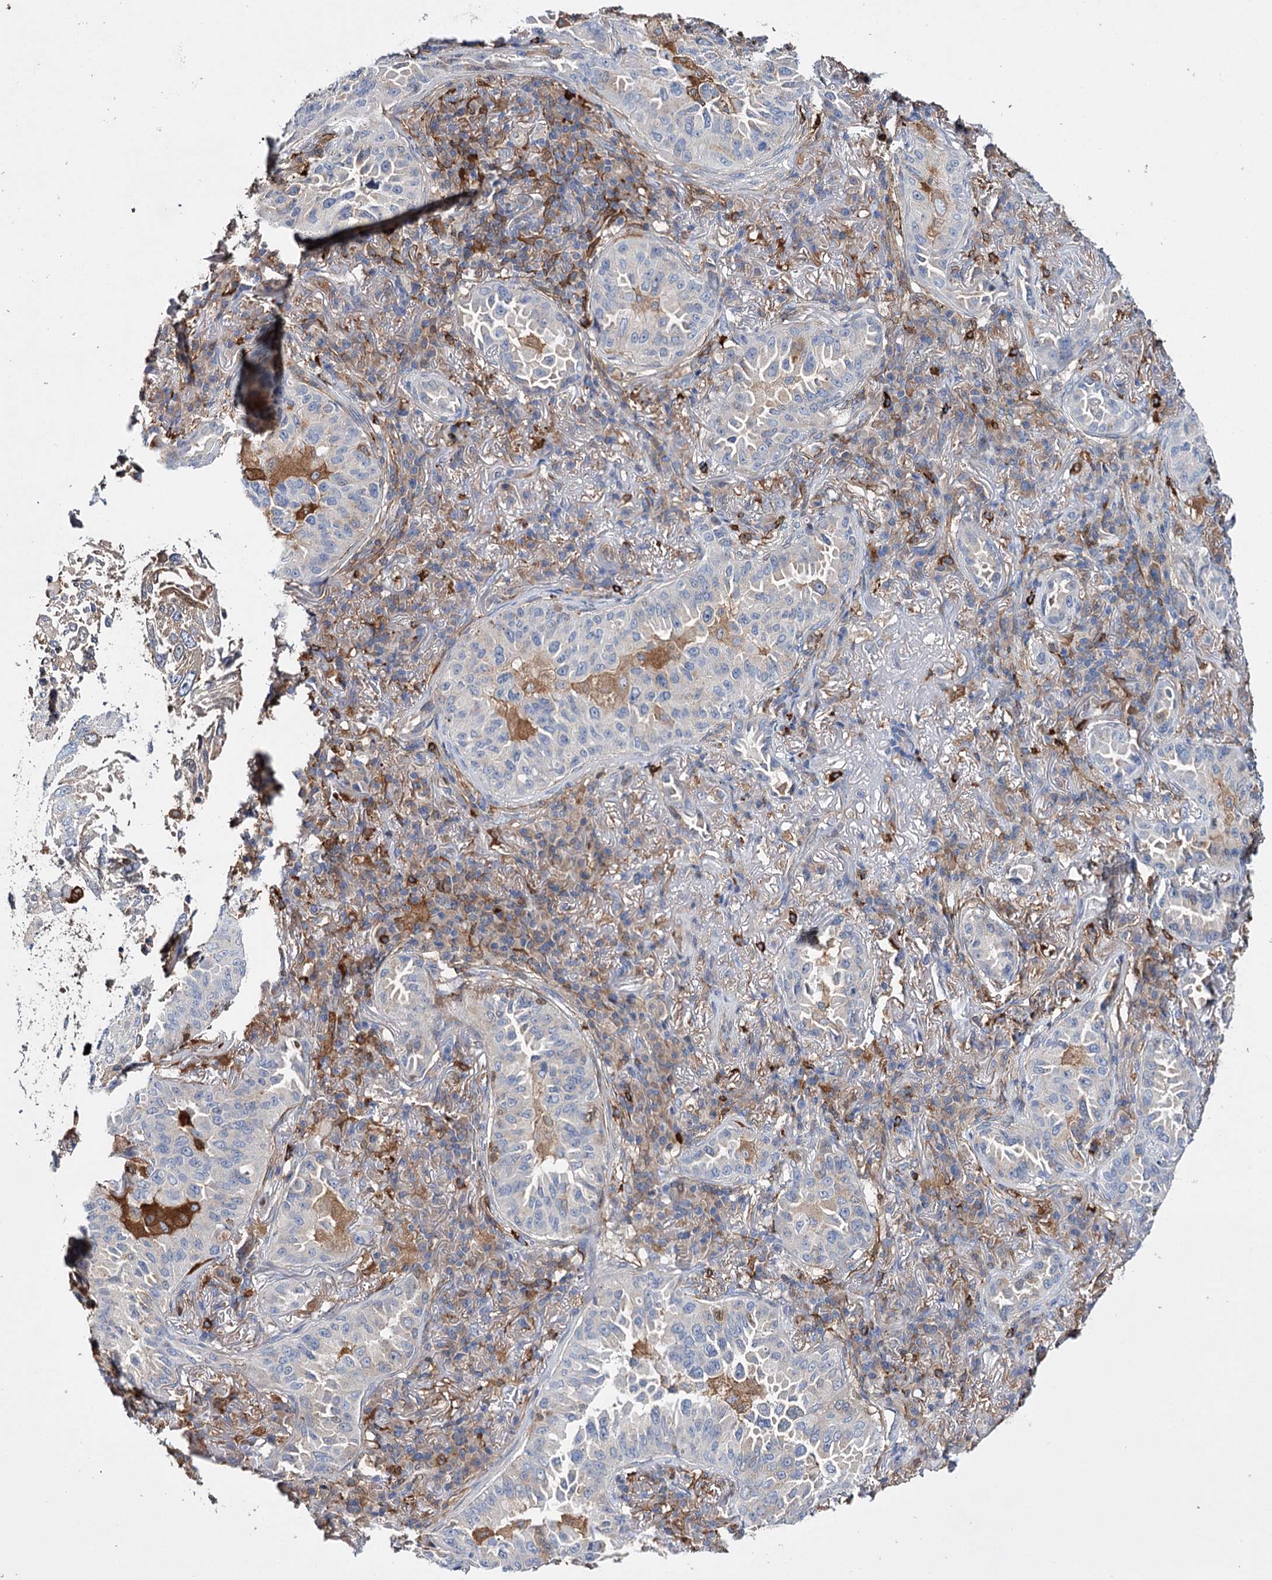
{"staining": {"intensity": "negative", "quantity": "none", "location": "none"}, "tissue": "lung cancer", "cell_type": "Tumor cells", "image_type": "cancer", "snomed": [{"axis": "morphology", "description": "Adenocarcinoma, NOS"}, {"axis": "topography", "description": "Lung"}], "caption": "Tumor cells are negative for protein expression in human lung cancer (adenocarcinoma). (DAB (3,3'-diaminobenzidine) immunohistochemistry with hematoxylin counter stain).", "gene": "CFAP46", "patient": {"sex": "female", "age": 69}}